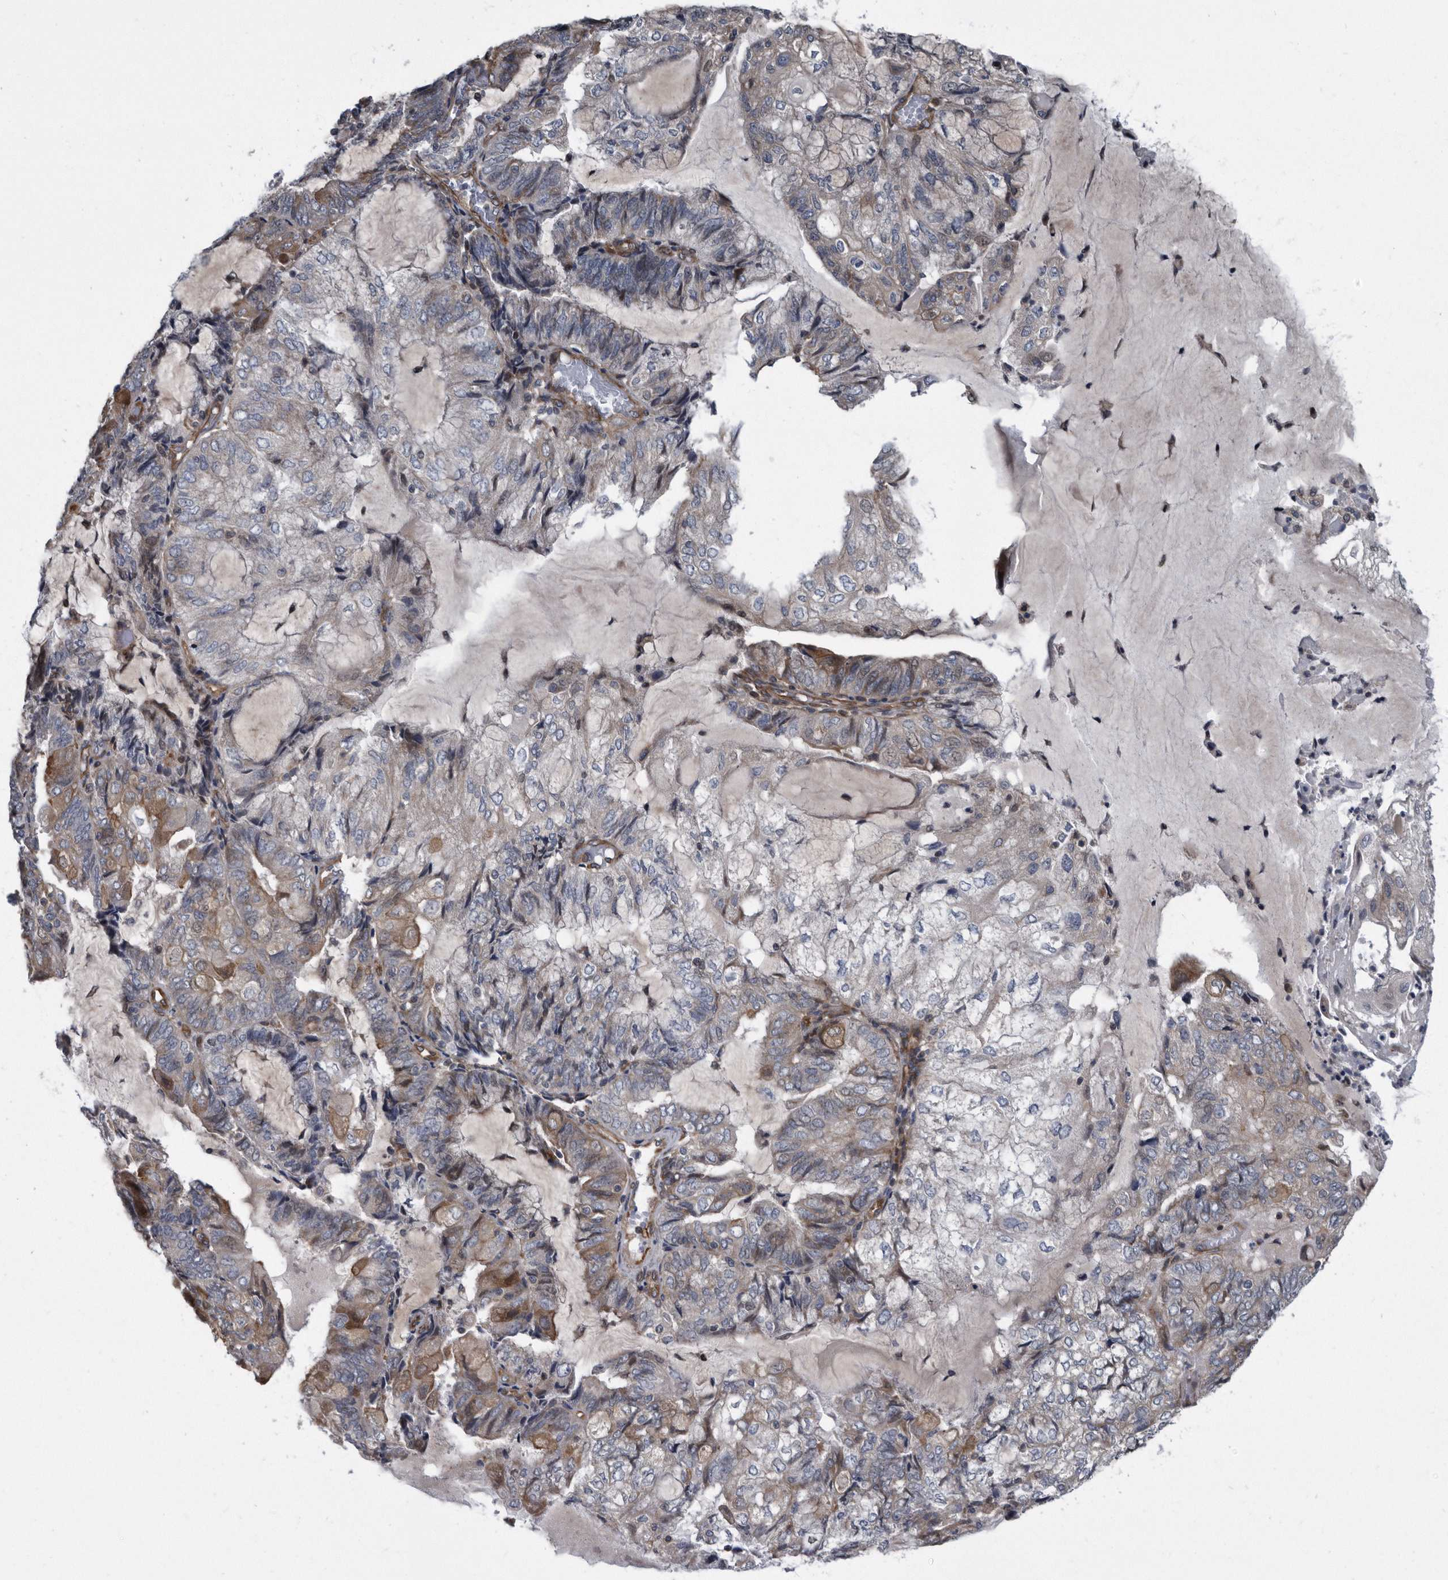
{"staining": {"intensity": "weak", "quantity": "<25%", "location": "cytoplasmic/membranous"}, "tissue": "endometrial cancer", "cell_type": "Tumor cells", "image_type": "cancer", "snomed": [{"axis": "morphology", "description": "Adenocarcinoma, NOS"}, {"axis": "topography", "description": "Endometrium"}], "caption": "High power microscopy image of an immunohistochemistry micrograph of endometrial cancer, revealing no significant expression in tumor cells. (DAB immunohistochemistry (IHC), high magnification).", "gene": "ARMCX1", "patient": {"sex": "female", "age": 81}}